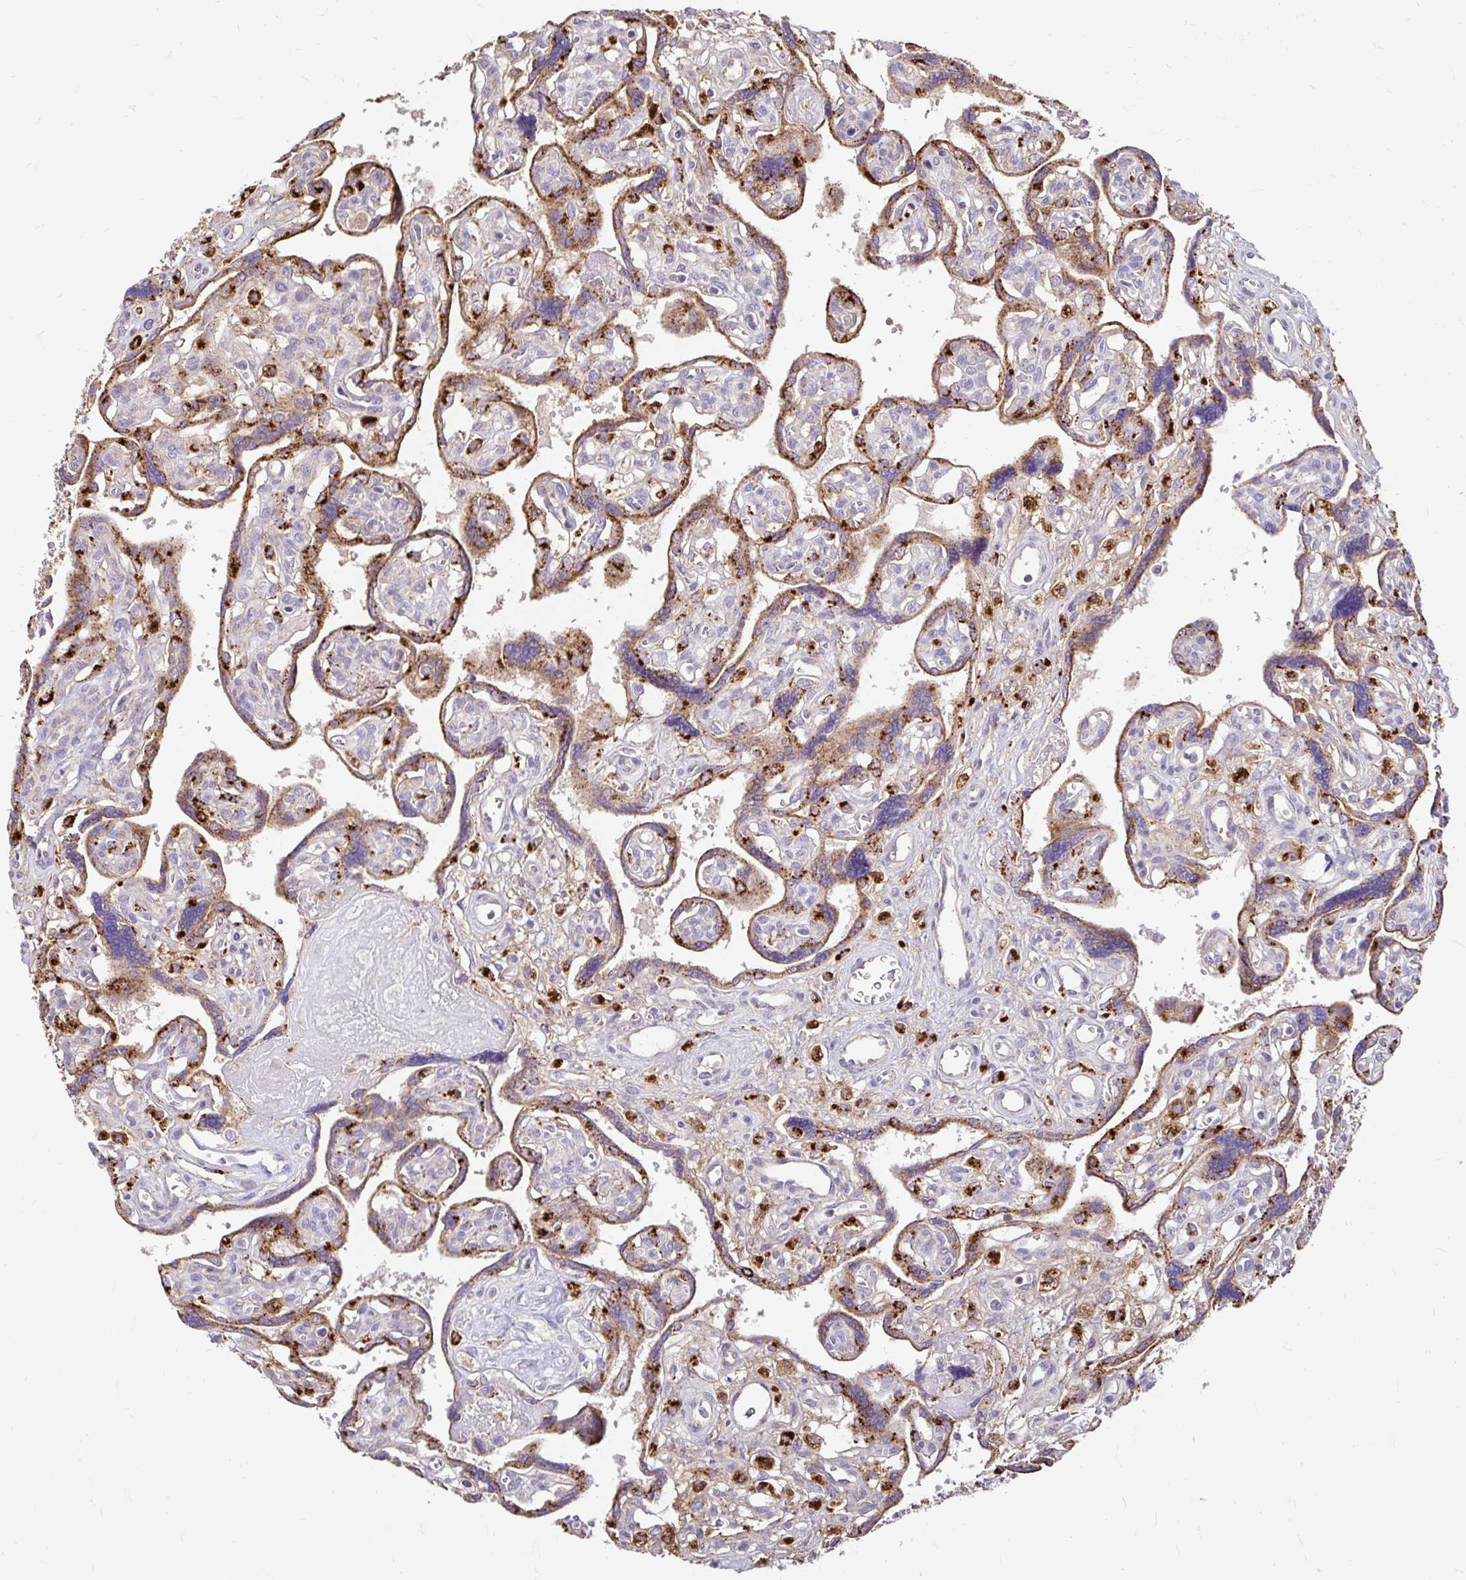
{"staining": {"intensity": "moderate", "quantity": ">75%", "location": "cytoplasmic/membranous"}, "tissue": "placenta", "cell_type": "Trophoblastic cells", "image_type": "normal", "snomed": [{"axis": "morphology", "description": "Normal tissue, NOS"}, {"axis": "topography", "description": "Placenta"}], "caption": "An IHC photomicrograph of unremarkable tissue is shown. Protein staining in brown highlights moderate cytoplasmic/membranous positivity in placenta within trophoblastic cells. Nuclei are stained in blue.", "gene": "FUCA1", "patient": {"sex": "female", "age": 39}}